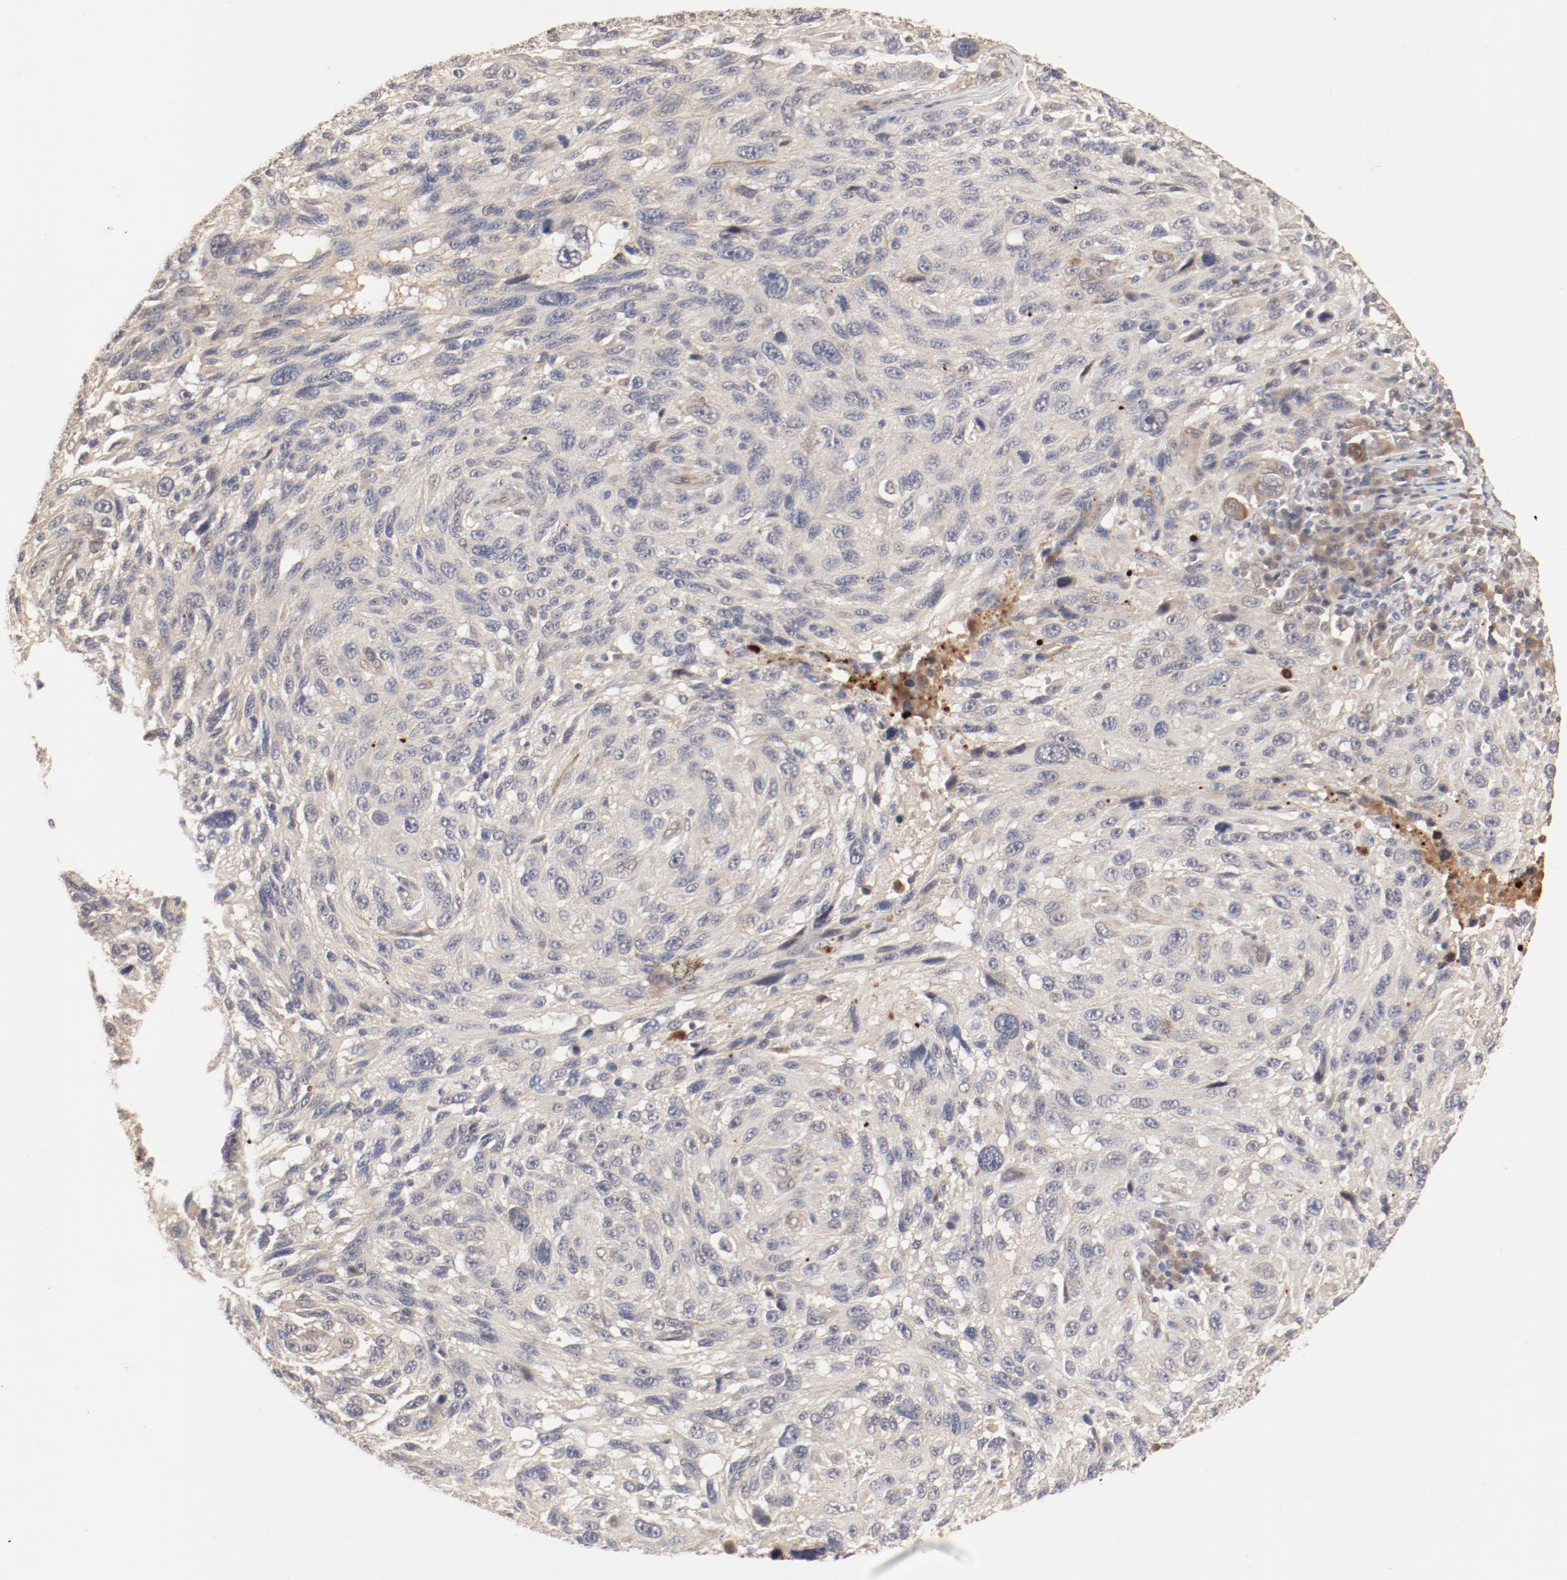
{"staining": {"intensity": "weak", "quantity": ">75%", "location": "cytoplasmic/membranous"}, "tissue": "melanoma", "cell_type": "Tumor cells", "image_type": "cancer", "snomed": [{"axis": "morphology", "description": "Malignant melanoma, NOS"}, {"axis": "topography", "description": "Skin"}], "caption": "Melanoma stained for a protein (brown) reveals weak cytoplasmic/membranous positive expression in about >75% of tumor cells.", "gene": "IL3RA", "patient": {"sex": "male", "age": 53}}